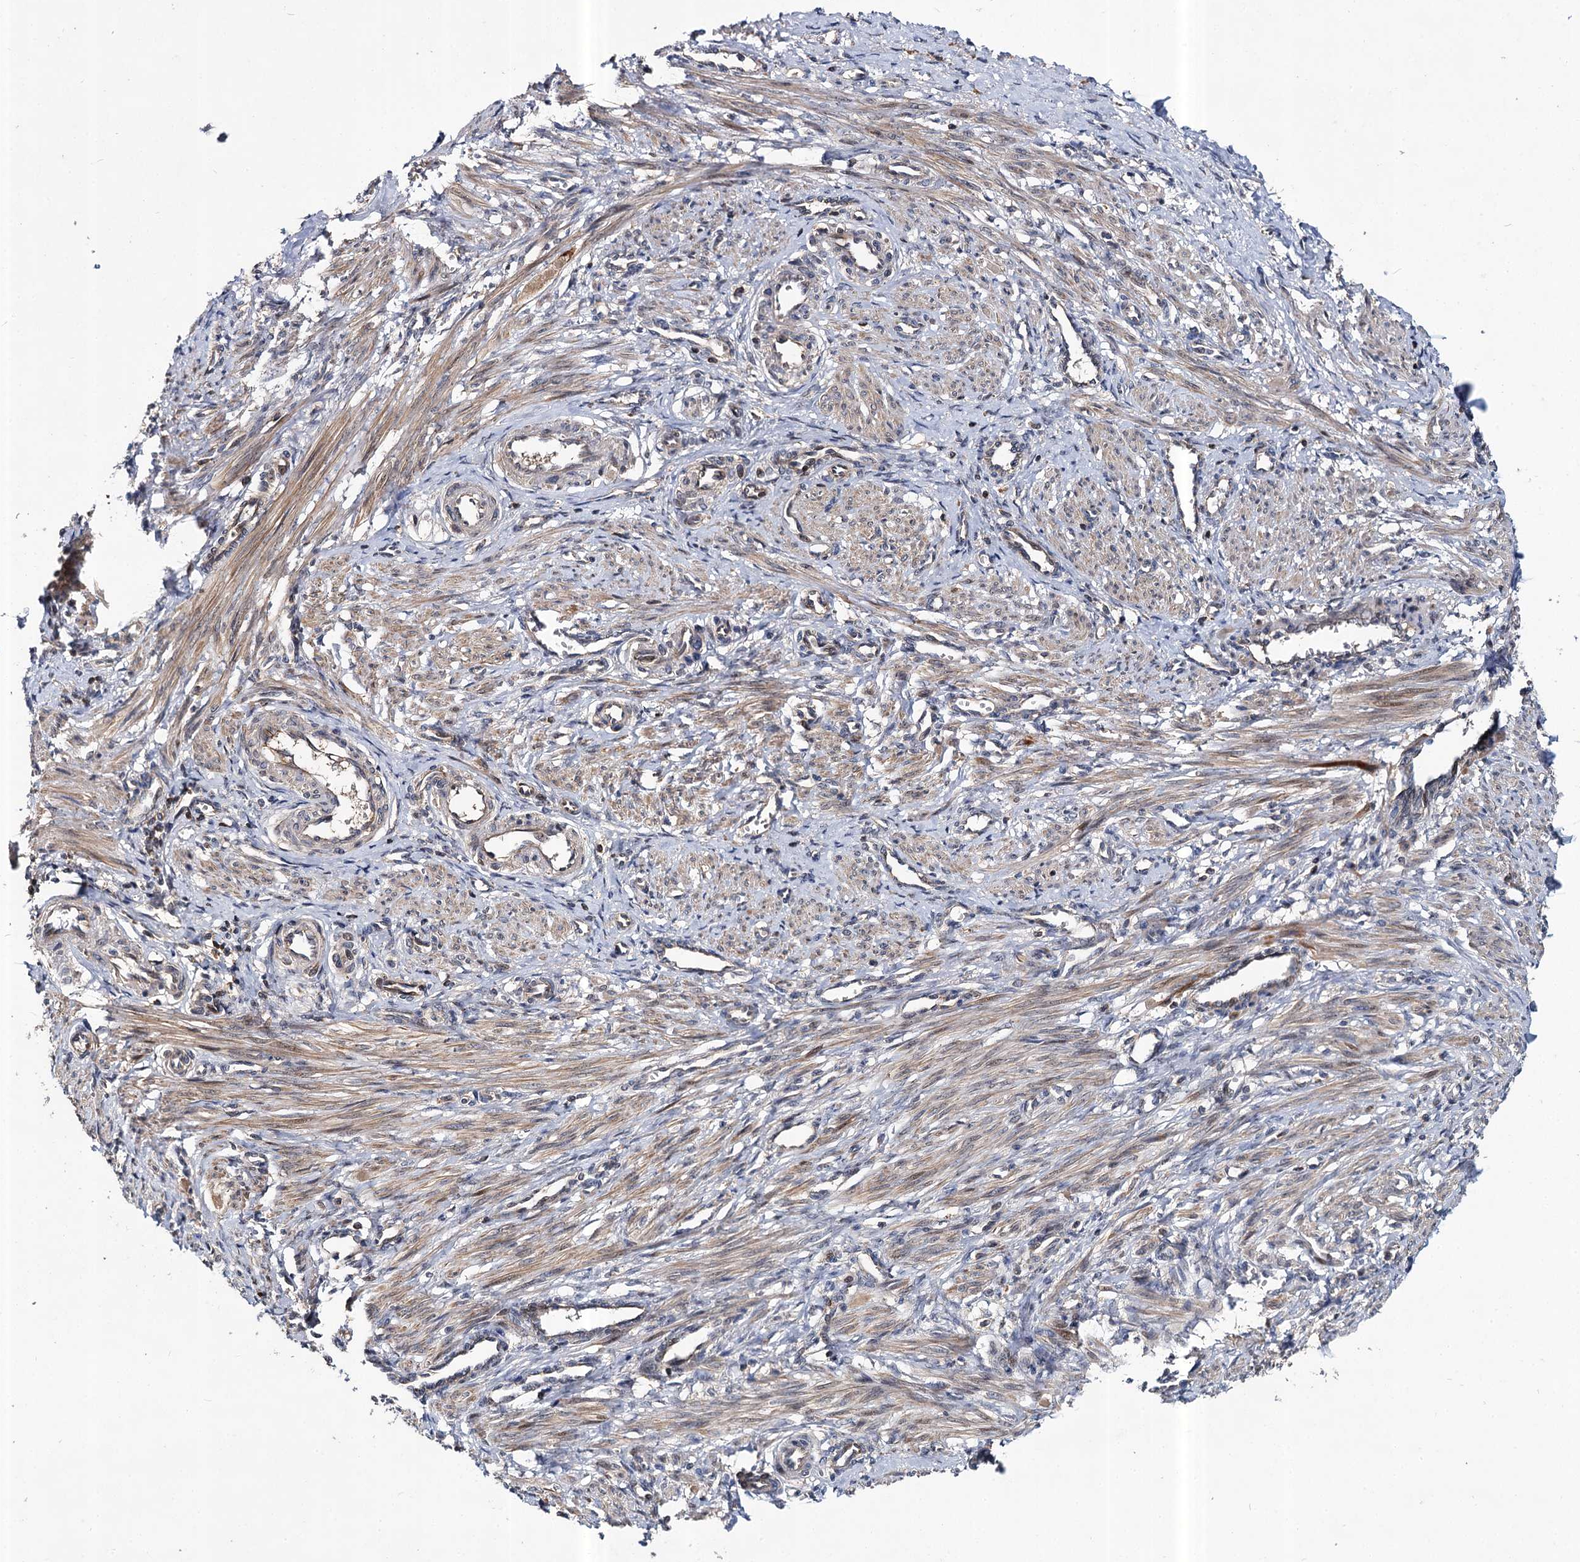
{"staining": {"intensity": "moderate", "quantity": ">75%", "location": "cytoplasmic/membranous"}, "tissue": "smooth muscle", "cell_type": "Smooth muscle cells", "image_type": "normal", "snomed": [{"axis": "morphology", "description": "Normal tissue, NOS"}, {"axis": "topography", "description": "Endometrium"}], "caption": "Immunohistochemical staining of normal smooth muscle displays >75% levels of moderate cytoplasmic/membranous protein positivity in about >75% of smooth muscle cells. (Brightfield microscopy of DAB IHC at high magnification).", "gene": "ABLIM1", "patient": {"sex": "female", "age": 33}}